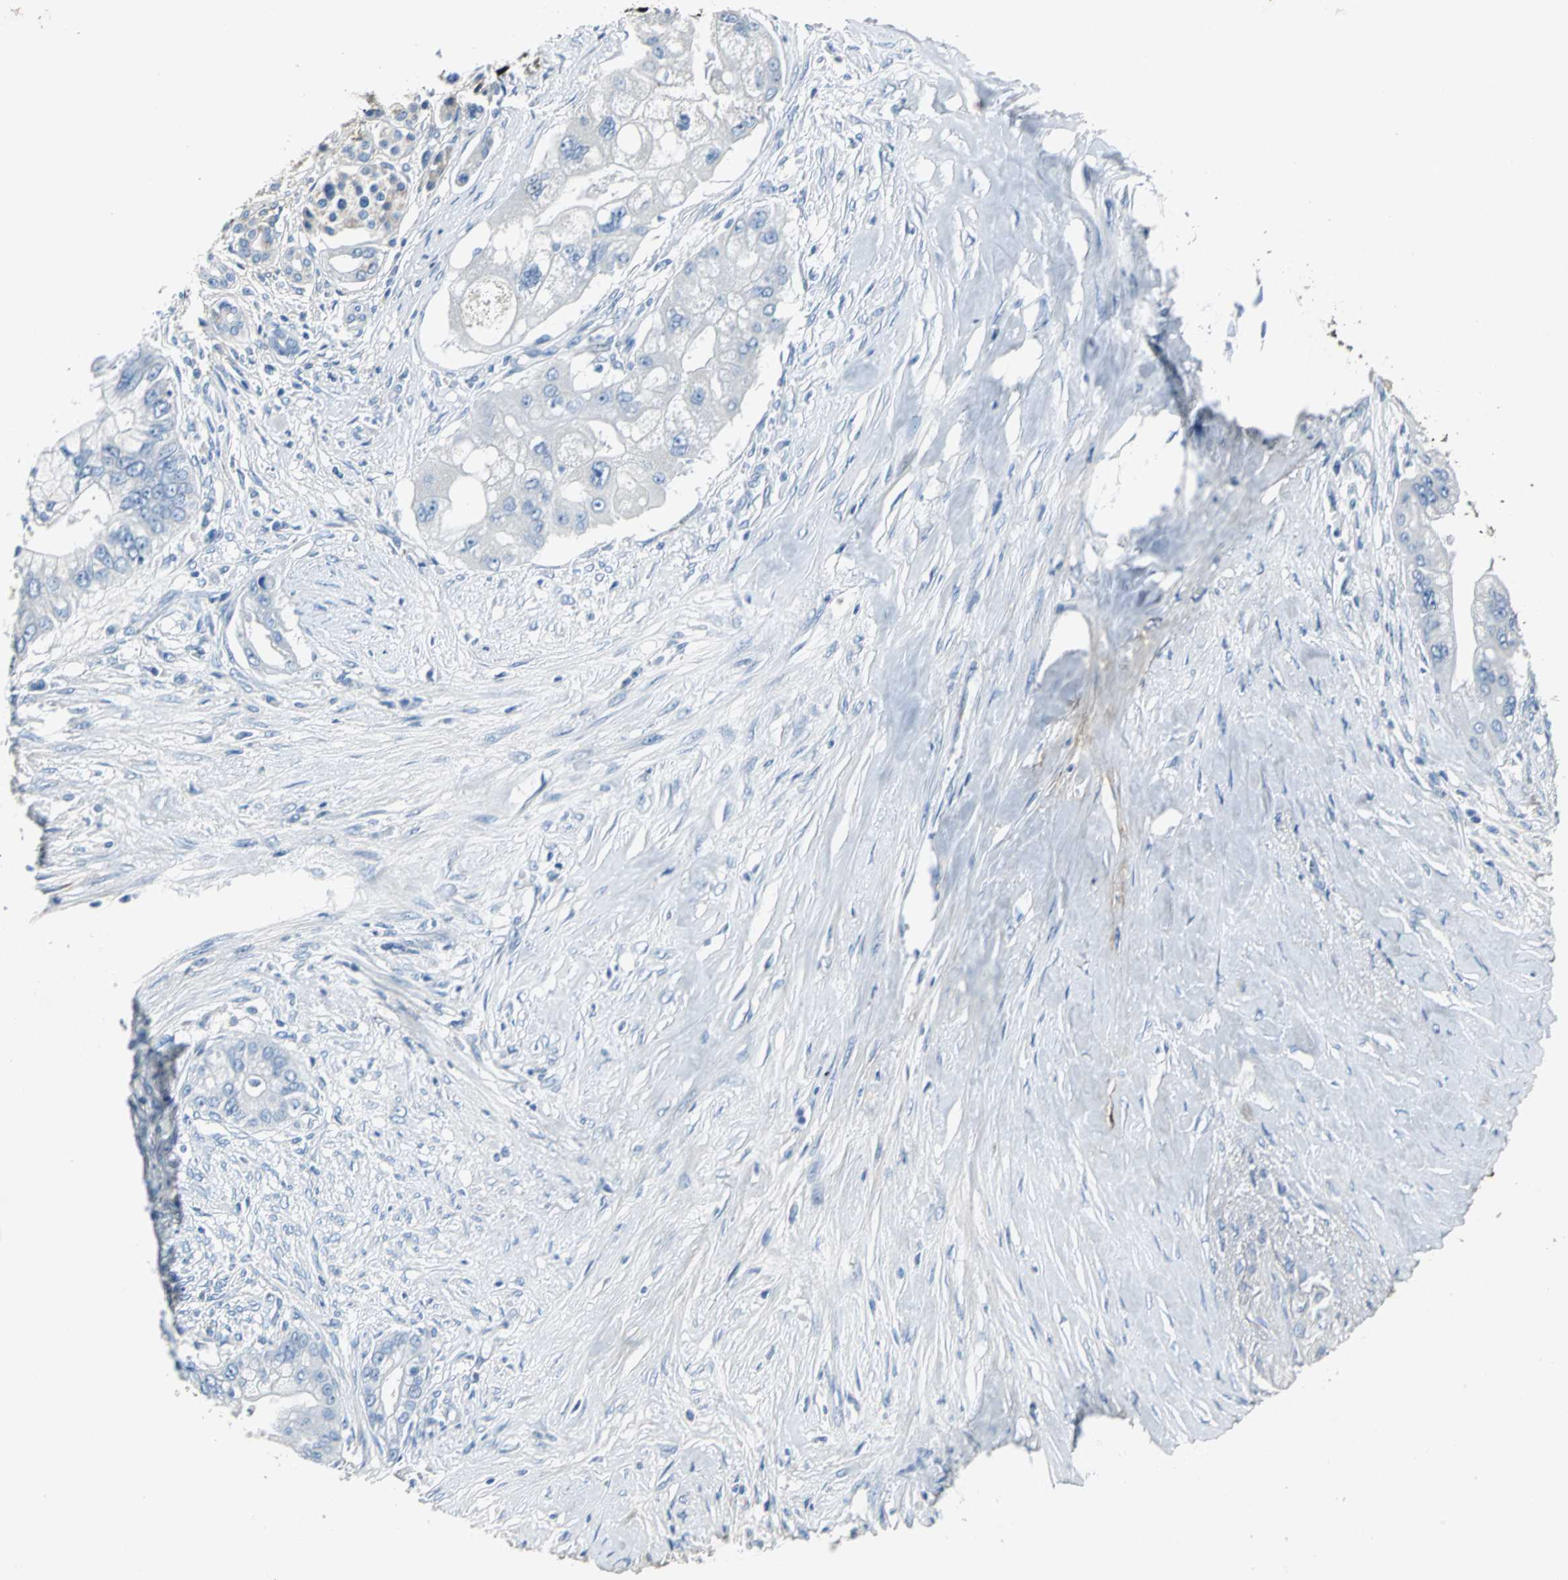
{"staining": {"intensity": "negative", "quantity": "none", "location": "none"}, "tissue": "pancreatic cancer", "cell_type": "Tumor cells", "image_type": "cancer", "snomed": [{"axis": "morphology", "description": "Adenocarcinoma, NOS"}, {"axis": "topography", "description": "Pancreas"}], "caption": "The micrograph exhibits no significant expression in tumor cells of pancreatic cancer.", "gene": "EFNB3", "patient": {"sex": "male", "age": 59}}